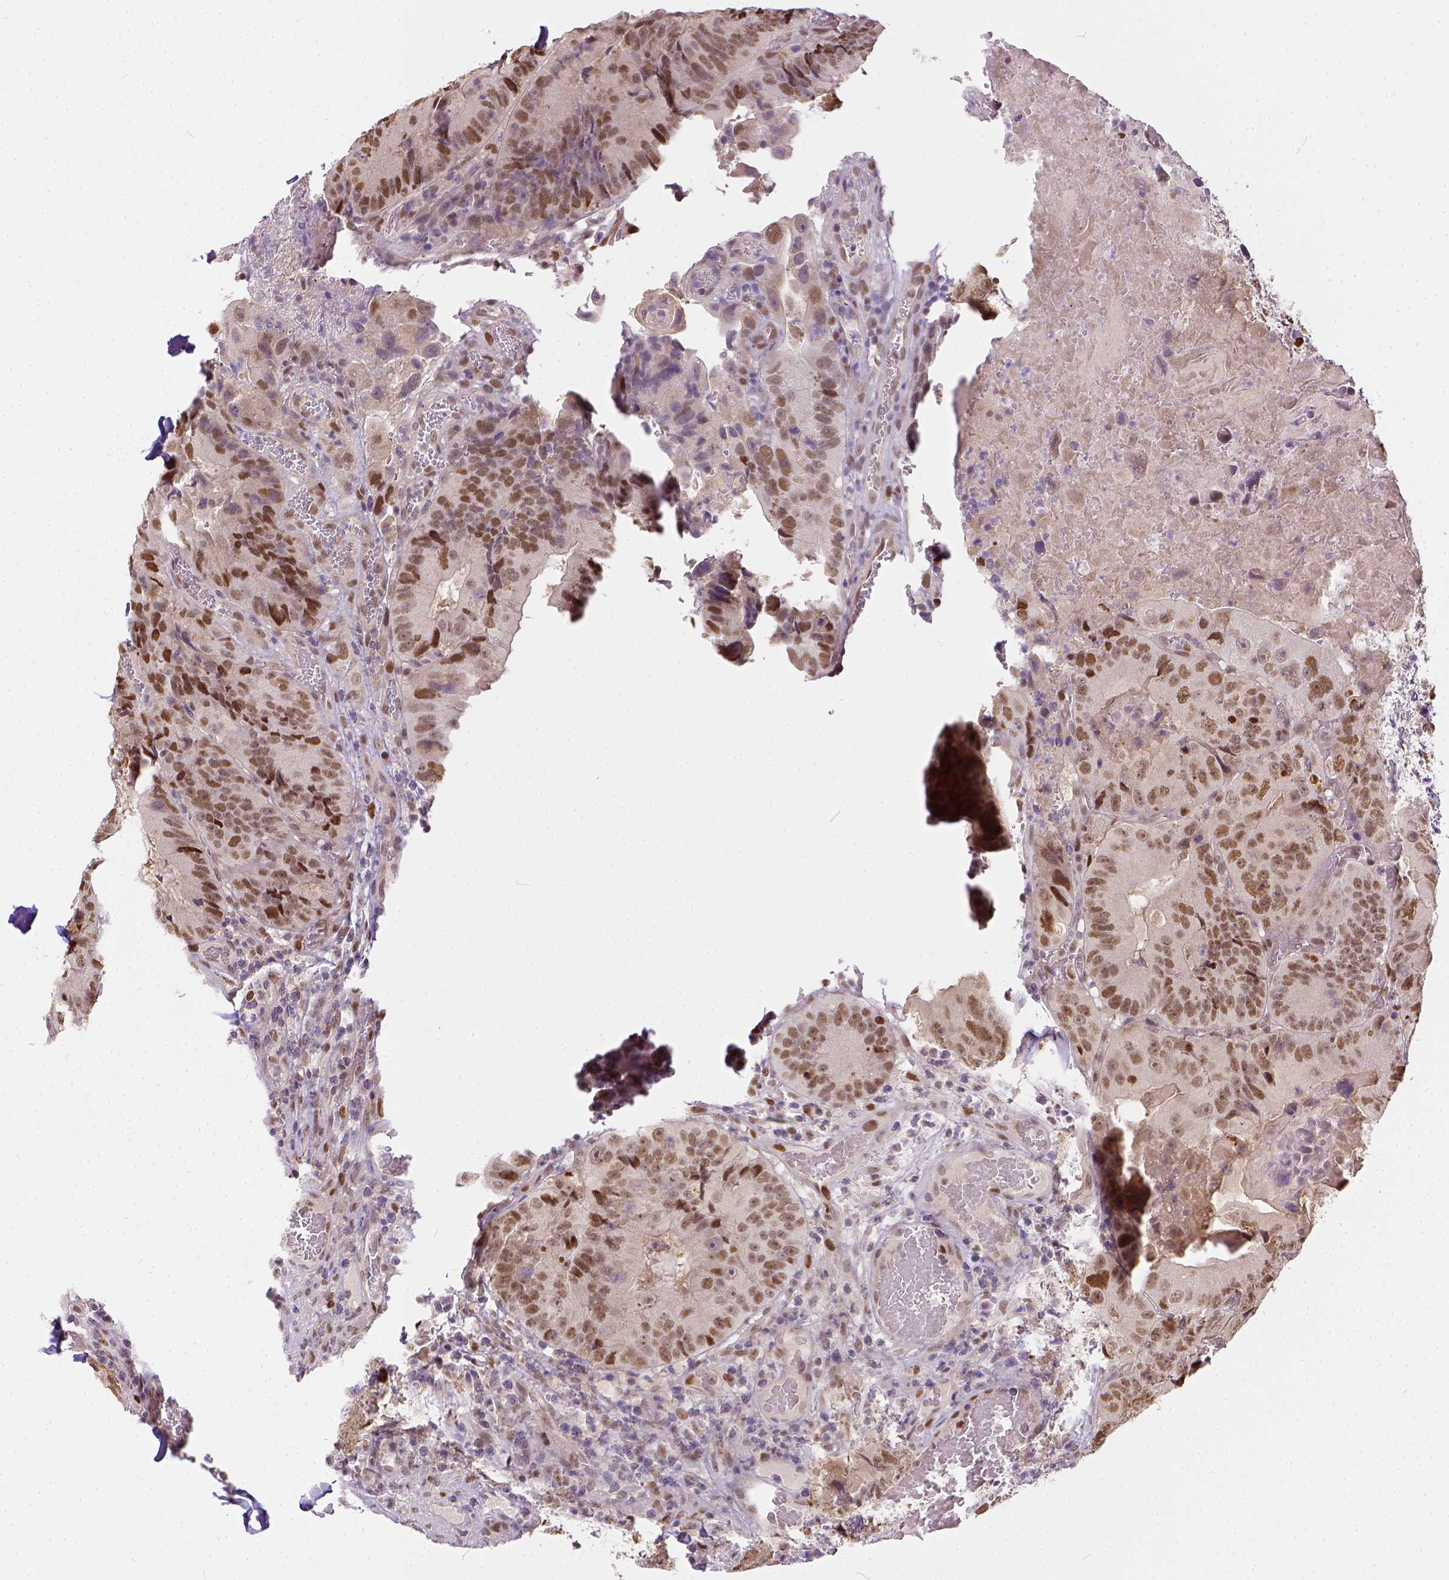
{"staining": {"intensity": "moderate", "quantity": ">75%", "location": "nuclear"}, "tissue": "colorectal cancer", "cell_type": "Tumor cells", "image_type": "cancer", "snomed": [{"axis": "morphology", "description": "Adenocarcinoma, NOS"}, {"axis": "topography", "description": "Colon"}], "caption": "Colorectal cancer (adenocarcinoma) tissue demonstrates moderate nuclear expression in about >75% of tumor cells, visualized by immunohistochemistry. The staining was performed using DAB to visualize the protein expression in brown, while the nuclei were stained in blue with hematoxylin (Magnification: 20x).", "gene": "ERCC1", "patient": {"sex": "female", "age": 86}}